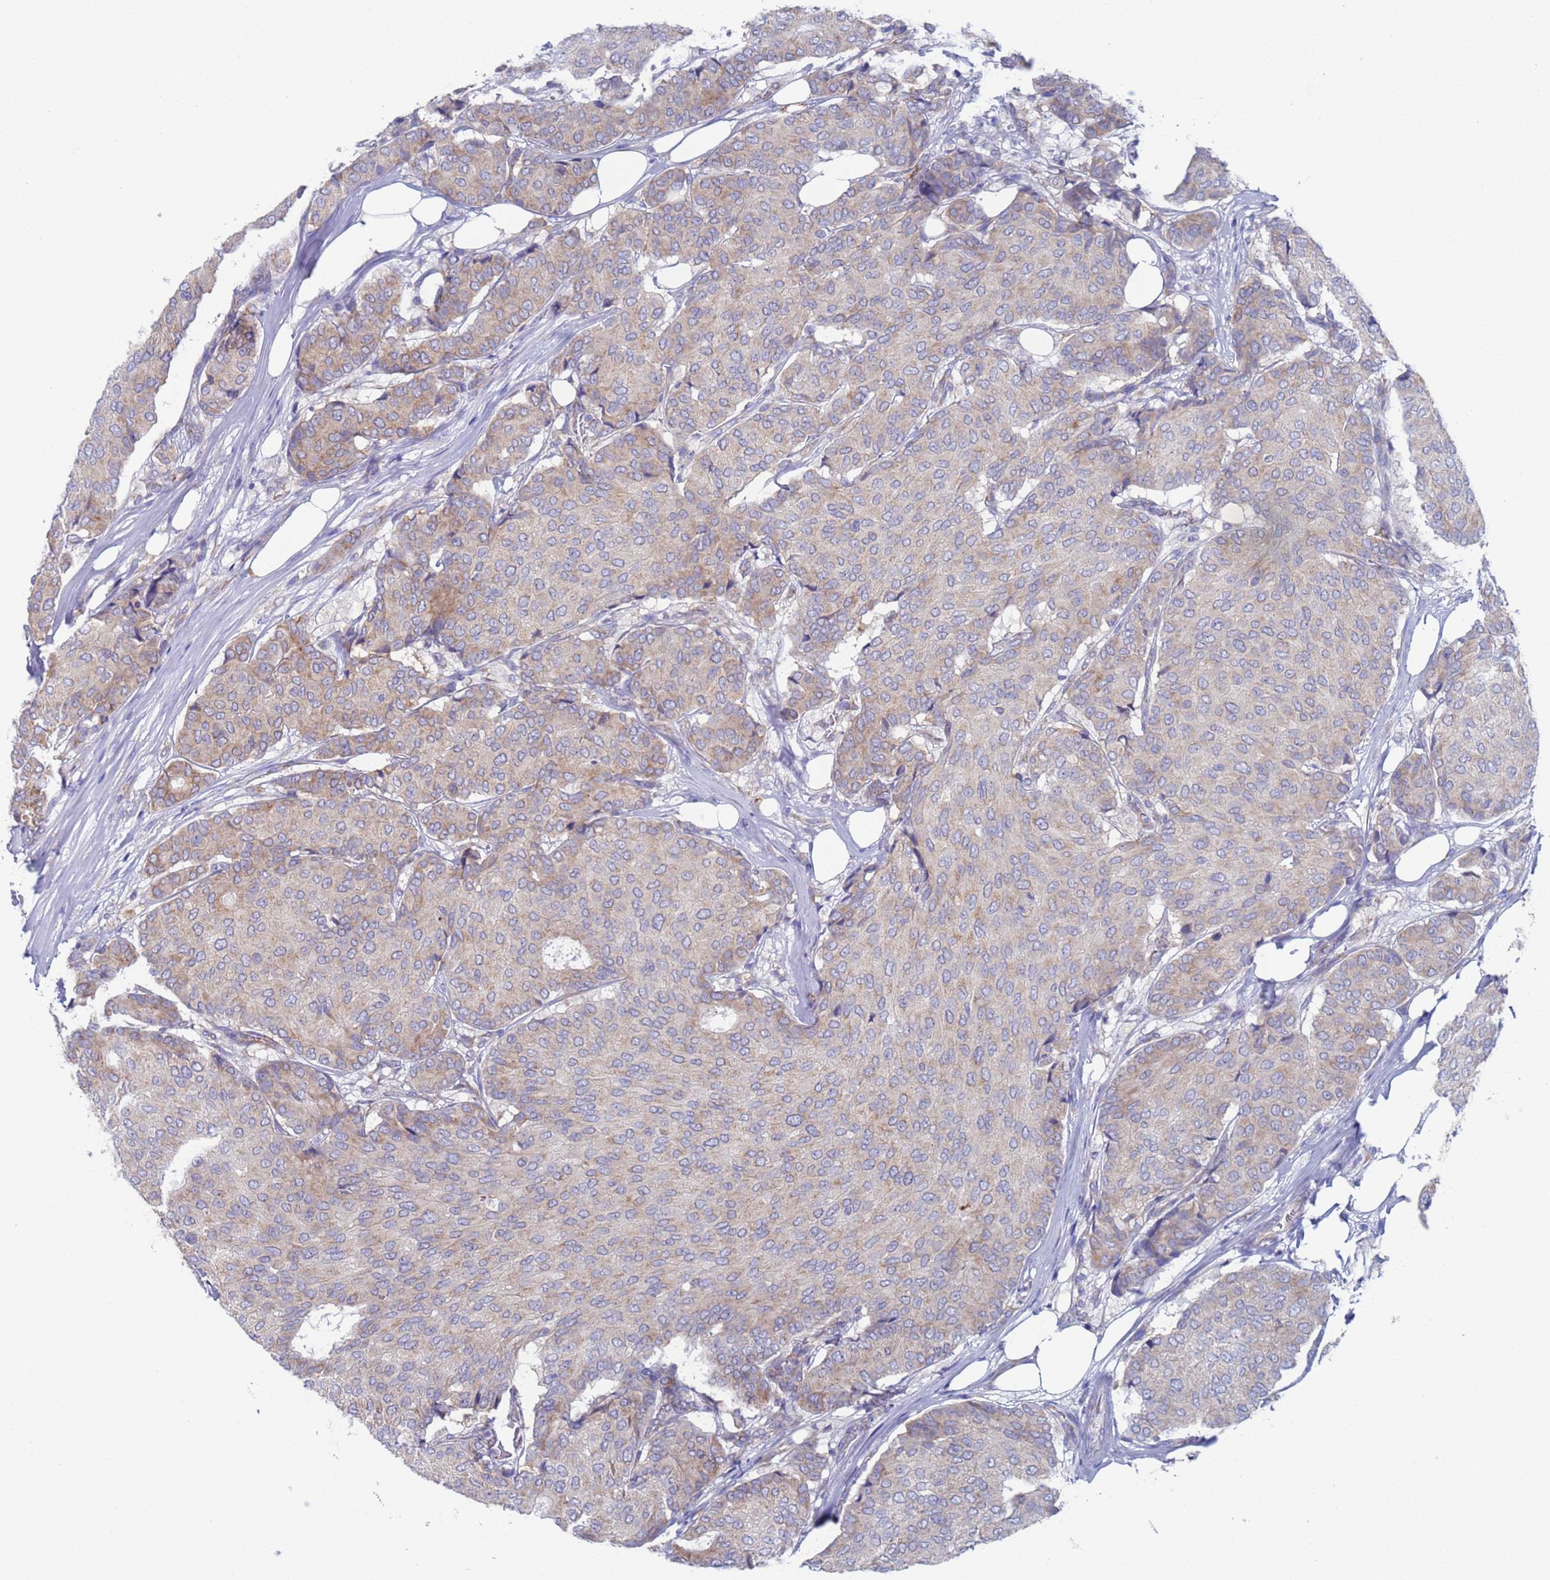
{"staining": {"intensity": "weak", "quantity": "<25%", "location": "cytoplasmic/membranous"}, "tissue": "breast cancer", "cell_type": "Tumor cells", "image_type": "cancer", "snomed": [{"axis": "morphology", "description": "Duct carcinoma"}, {"axis": "topography", "description": "Breast"}], "caption": "Immunohistochemistry of breast cancer reveals no staining in tumor cells. (Brightfield microscopy of DAB IHC at high magnification).", "gene": "PET117", "patient": {"sex": "female", "age": 75}}